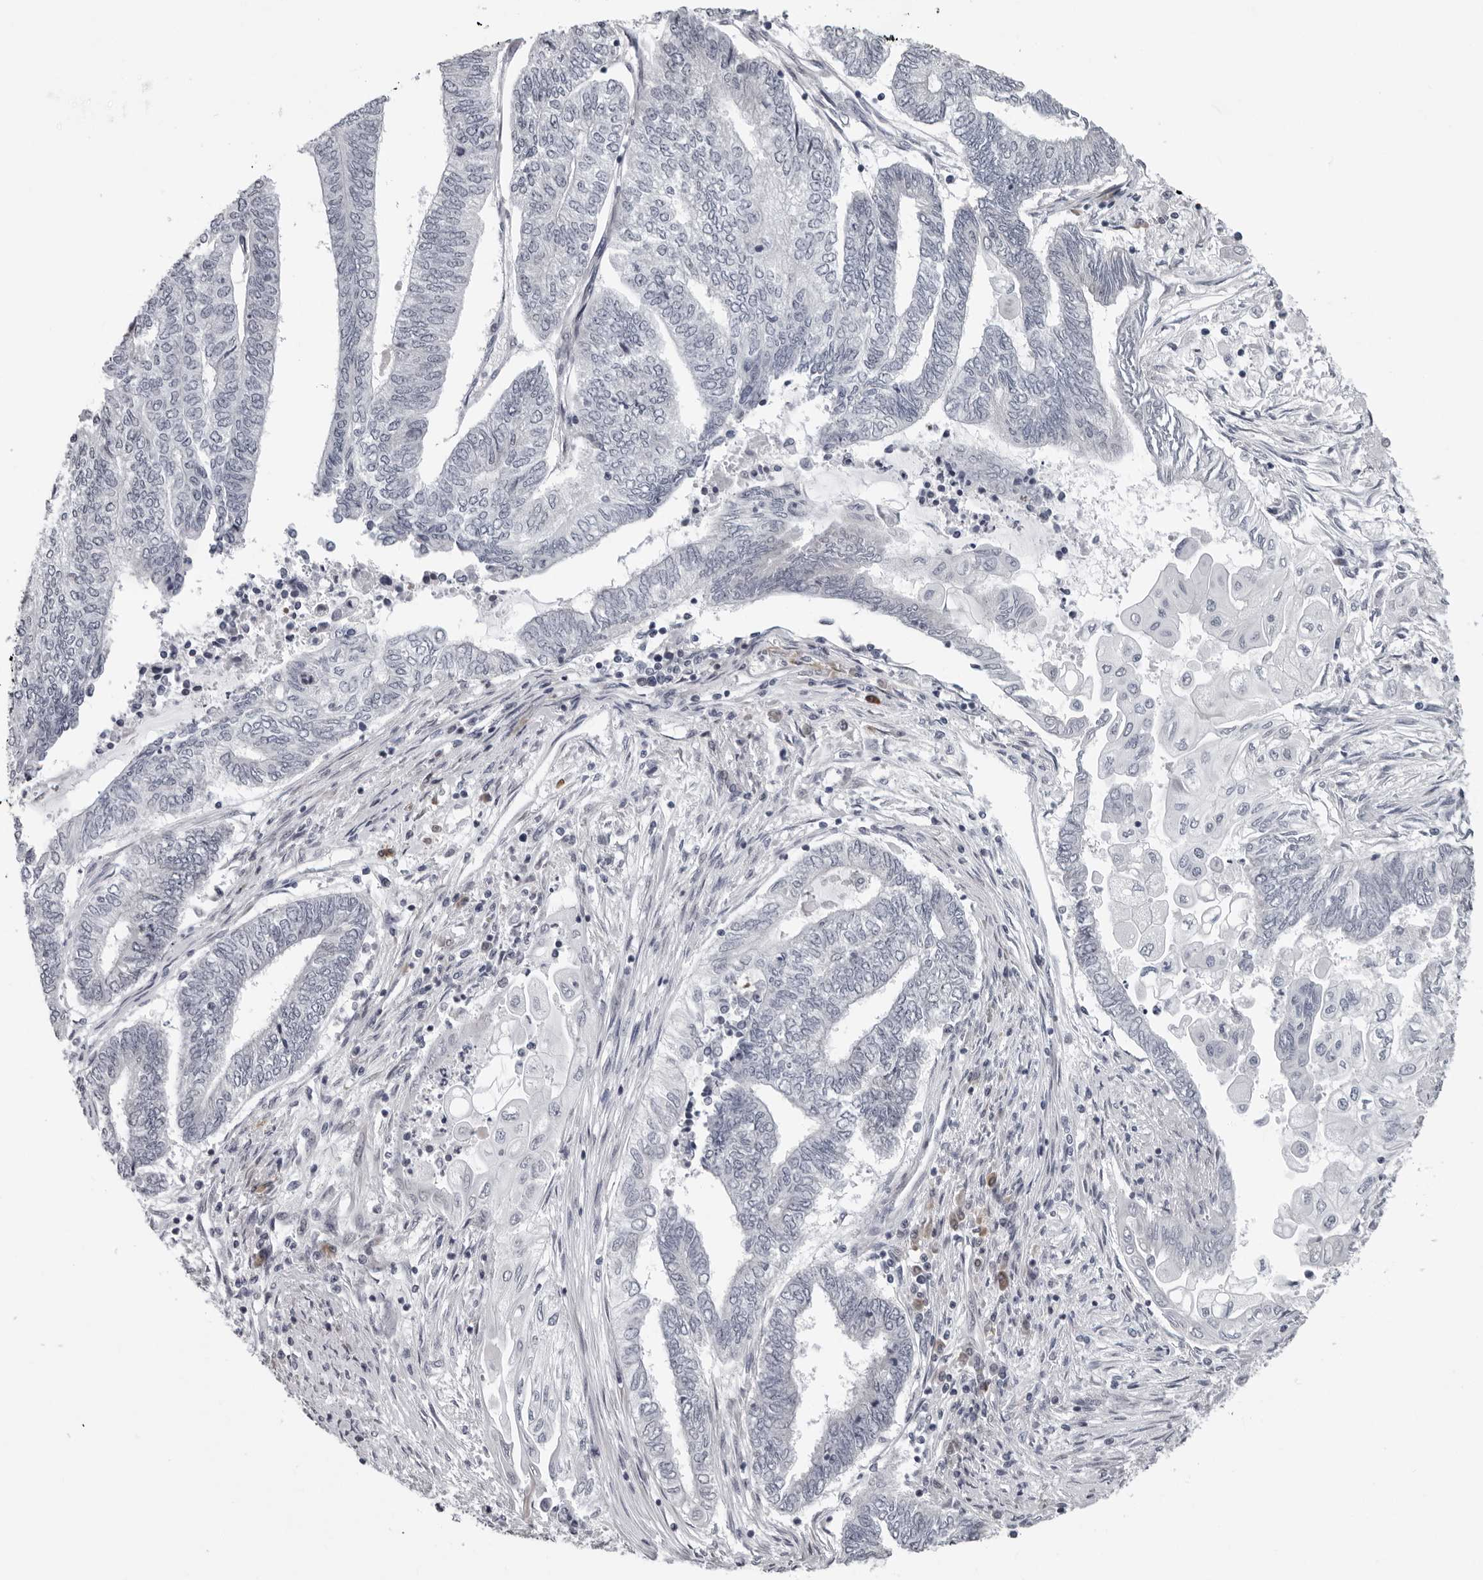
{"staining": {"intensity": "negative", "quantity": "none", "location": "none"}, "tissue": "endometrial cancer", "cell_type": "Tumor cells", "image_type": "cancer", "snomed": [{"axis": "morphology", "description": "Adenocarcinoma, NOS"}, {"axis": "topography", "description": "Uterus"}, {"axis": "topography", "description": "Endometrium"}], "caption": "Immunohistochemical staining of human endometrial cancer (adenocarcinoma) reveals no significant expression in tumor cells.", "gene": "PIP4K2C", "patient": {"sex": "female", "age": 70}}